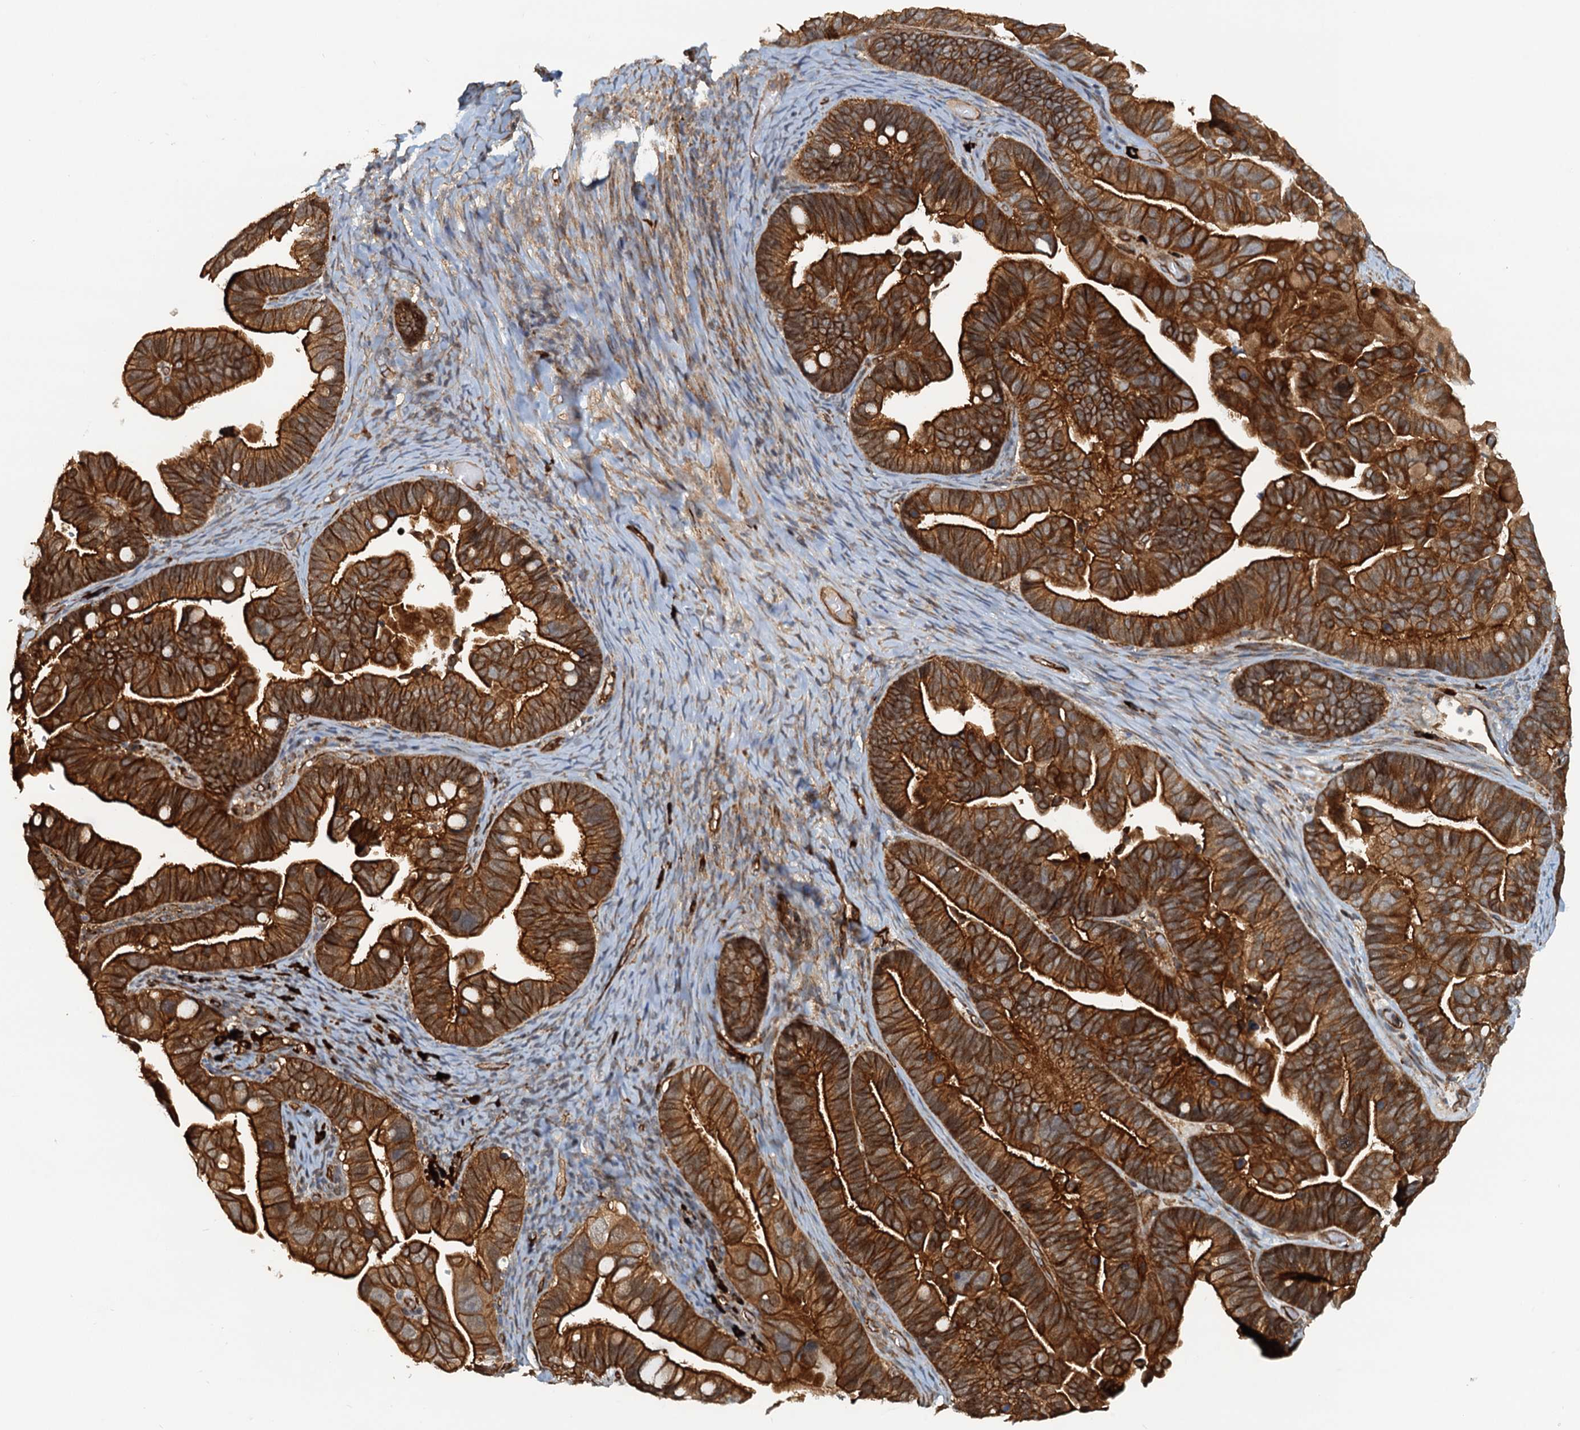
{"staining": {"intensity": "strong", "quantity": ">75%", "location": "cytoplasmic/membranous"}, "tissue": "ovarian cancer", "cell_type": "Tumor cells", "image_type": "cancer", "snomed": [{"axis": "morphology", "description": "Cystadenocarcinoma, serous, NOS"}, {"axis": "topography", "description": "Ovary"}], "caption": "Ovarian serous cystadenocarcinoma stained for a protein (brown) displays strong cytoplasmic/membranous positive expression in approximately >75% of tumor cells.", "gene": "NIPAL3", "patient": {"sex": "female", "age": 56}}